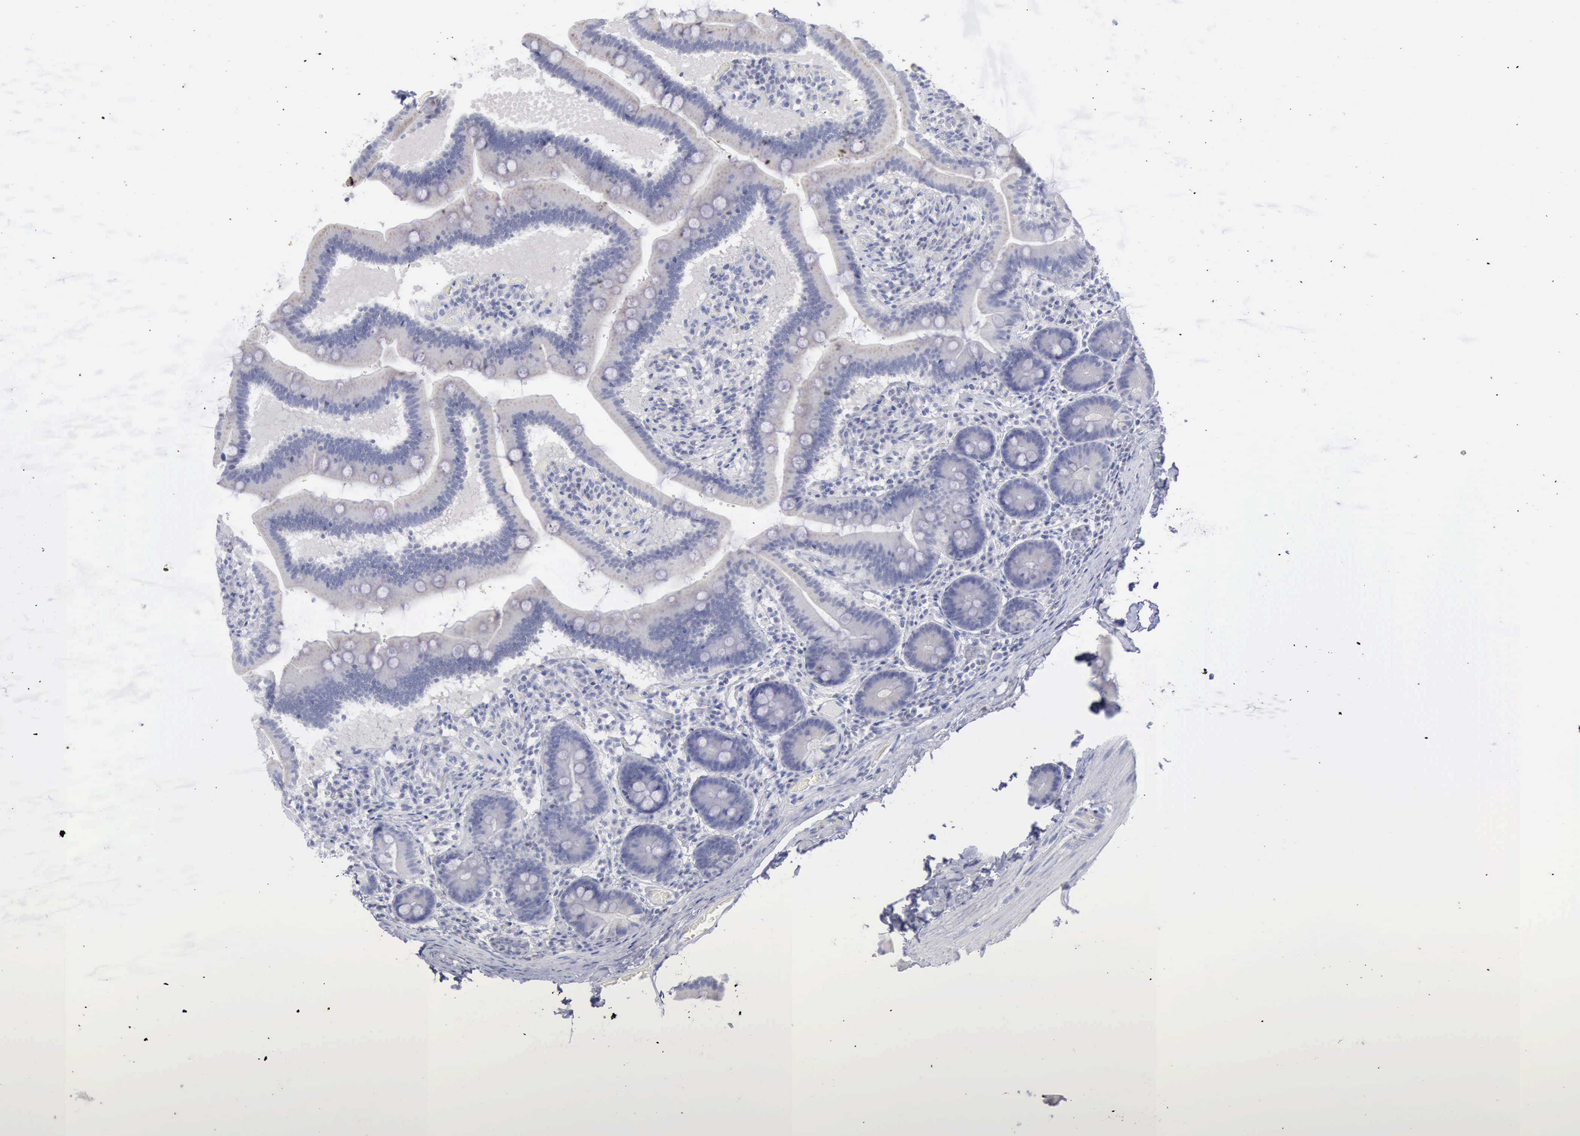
{"staining": {"intensity": "negative", "quantity": "none", "location": "none"}, "tissue": "duodenum", "cell_type": "Glandular cells", "image_type": "normal", "snomed": [{"axis": "morphology", "description": "Normal tissue, NOS"}, {"axis": "topography", "description": "Duodenum"}], "caption": "DAB immunohistochemical staining of normal duodenum exhibits no significant expression in glandular cells.", "gene": "SATB2", "patient": {"sex": "male", "age": 66}}